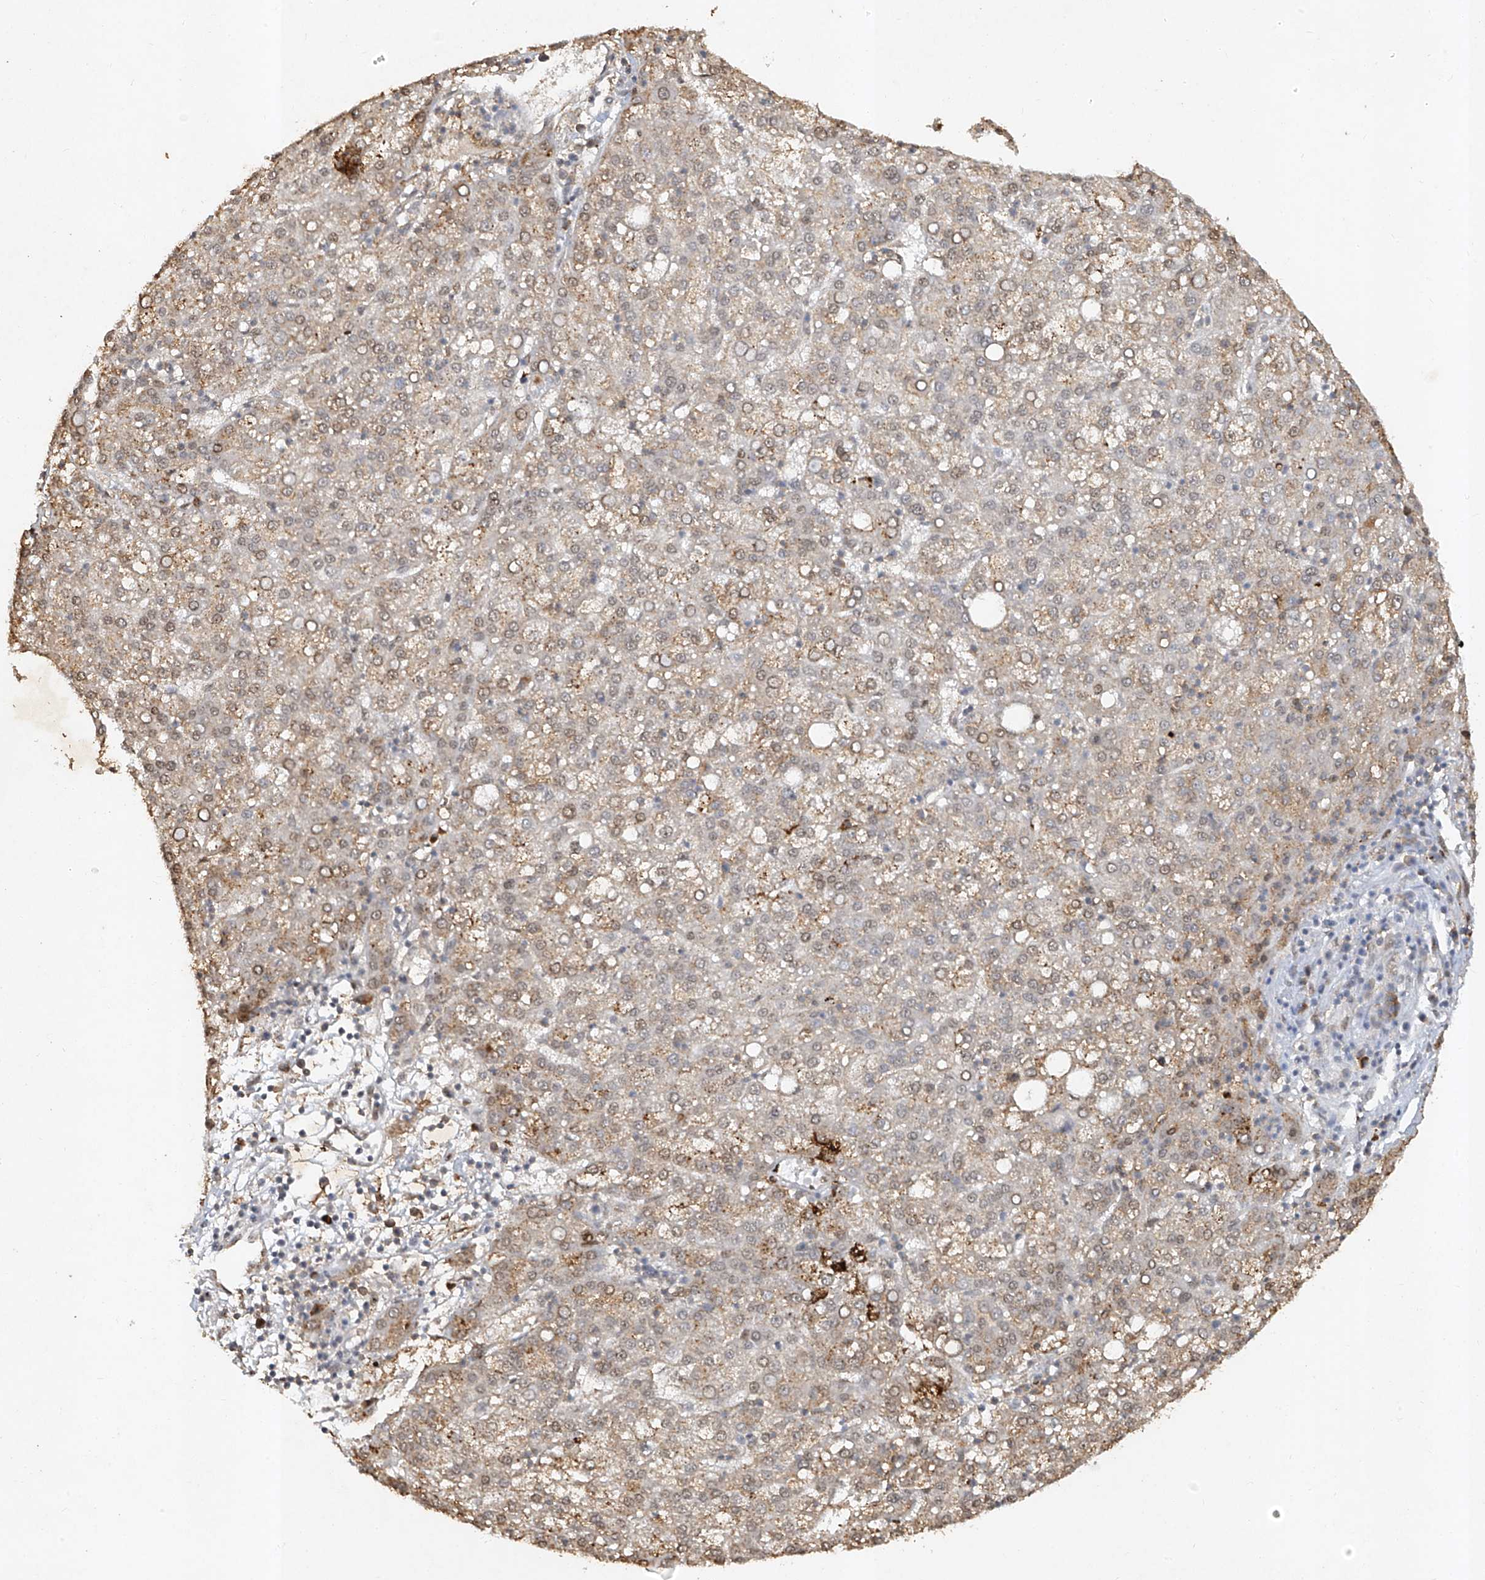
{"staining": {"intensity": "weak", "quantity": "25%-75%", "location": "cytoplasmic/membranous,nuclear"}, "tissue": "liver cancer", "cell_type": "Tumor cells", "image_type": "cancer", "snomed": [{"axis": "morphology", "description": "Carcinoma, Hepatocellular, NOS"}, {"axis": "topography", "description": "Liver"}], "caption": "Immunohistochemistry (IHC) photomicrograph of human hepatocellular carcinoma (liver) stained for a protein (brown), which shows low levels of weak cytoplasmic/membranous and nuclear positivity in about 25%-75% of tumor cells.", "gene": "ATRIP", "patient": {"sex": "female", "age": 58}}